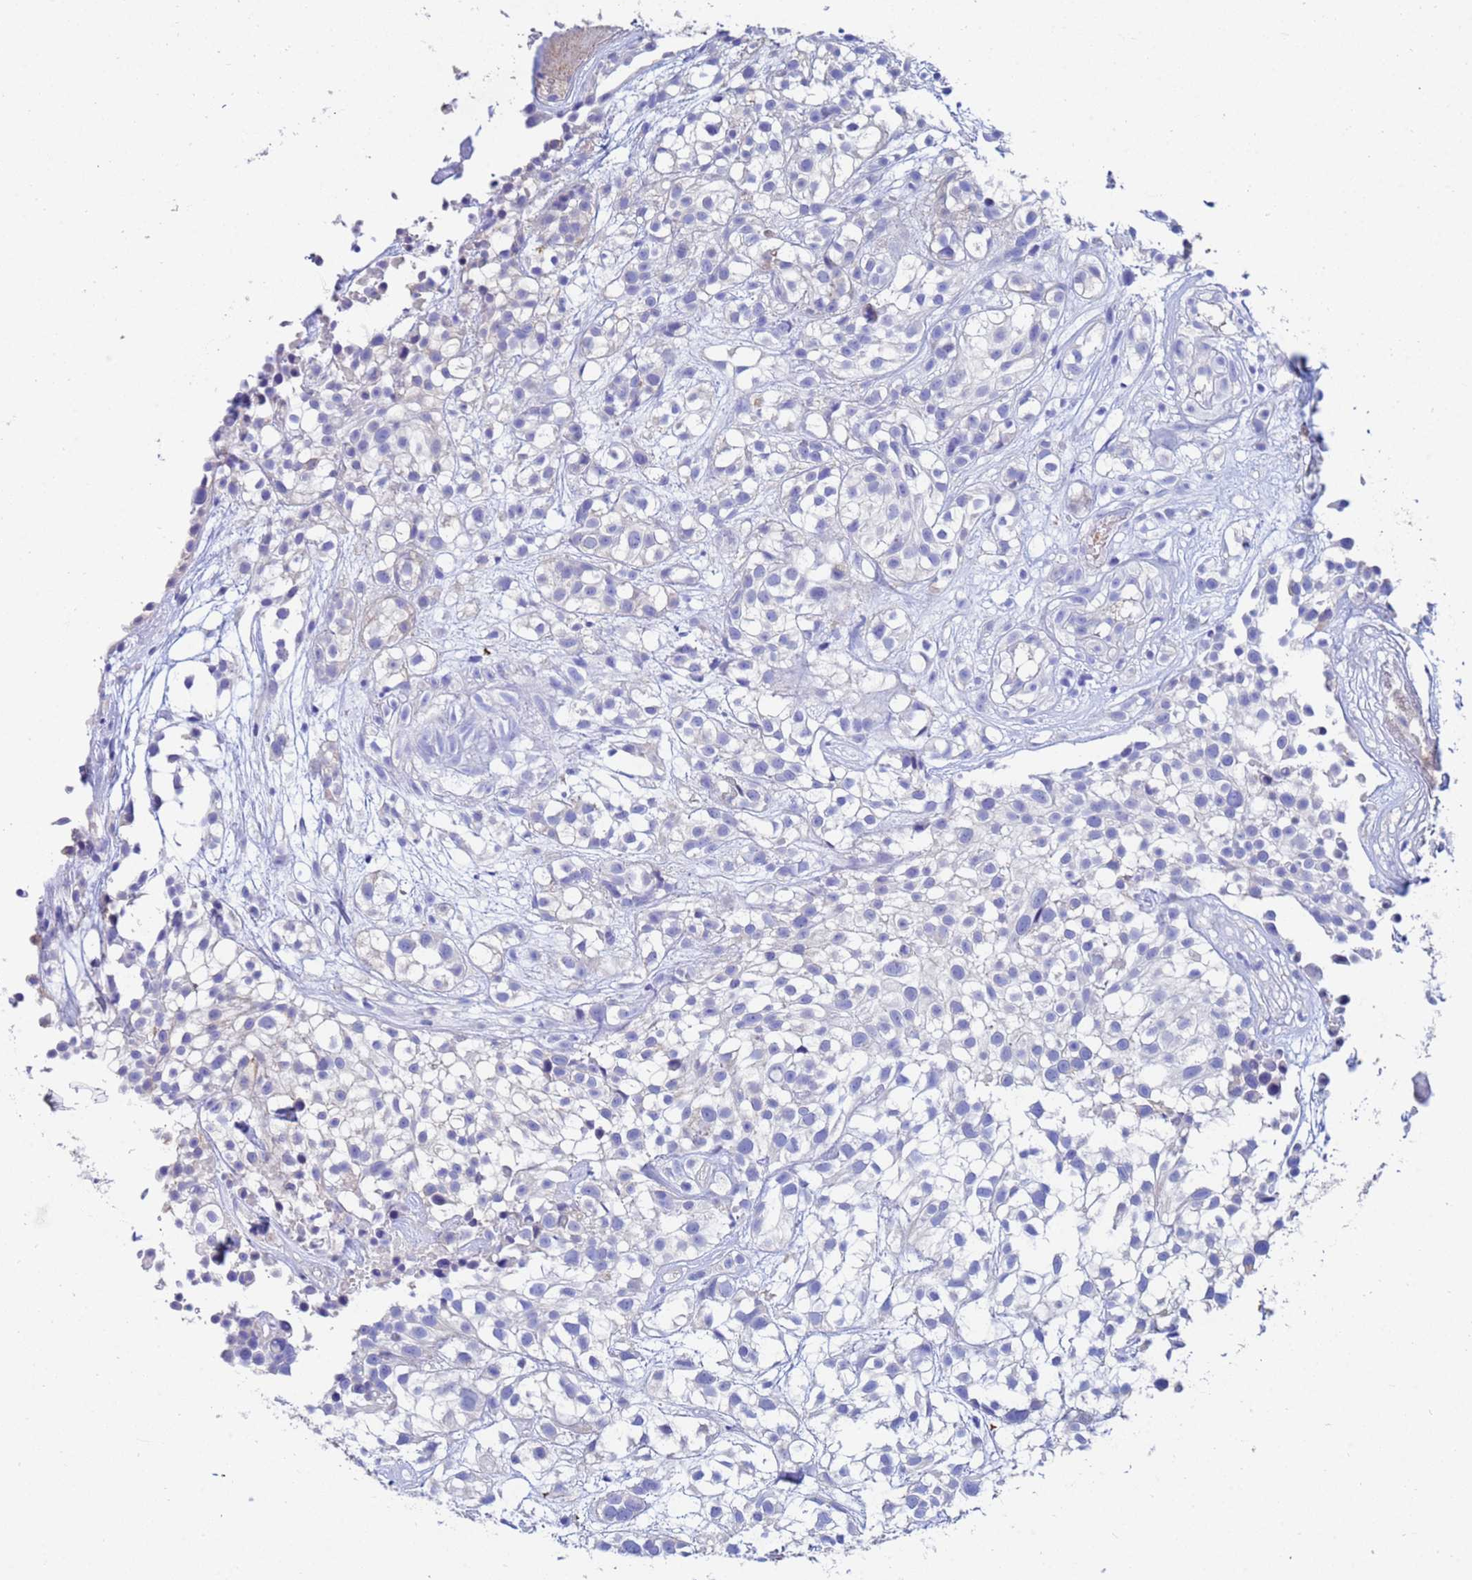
{"staining": {"intensity": "negative", "quantity": "none", "location": "none"}, "tissue": "urothelial cancer", "cell_type": "Tumor cells", "image_type": "cancer", "snomed": [{"axis": "morphology", "description": "Urothelial carcinoma, High grade"}, {"axis": "topography", "description": "Urinary bladder"}], "caption": "The photomicrograph exhibits no significant staining in tumor cells of urothelial carcinoma (high-grade).", "gene": "UBE2O", "patient": {"sex": "male", "age": 56}}